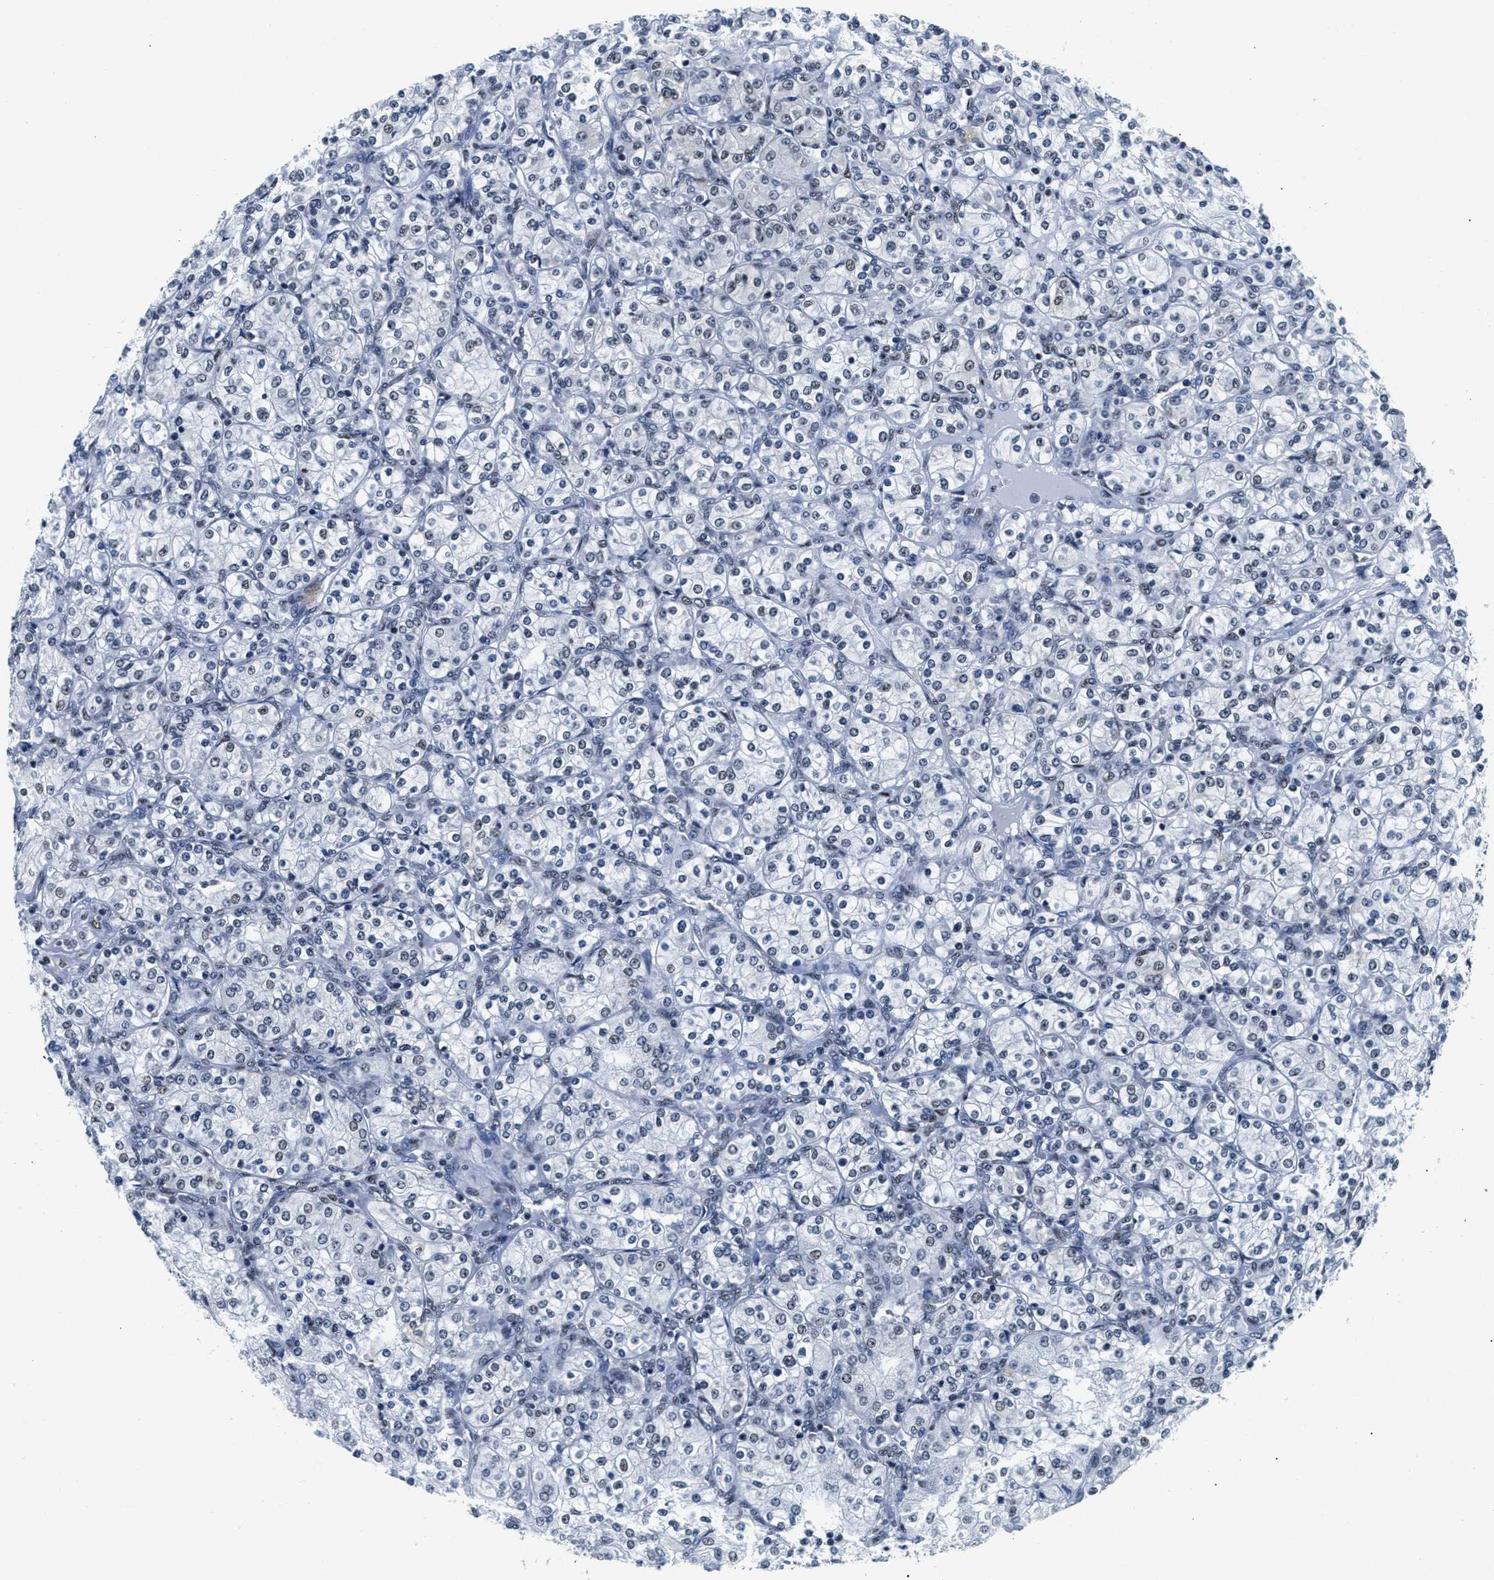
{"staining": {"intensity": "negative", "quantity": "none", "location": "none"}, "tissue": "renal cancer", "cell_type": "Tumor cells", "image_type": "cancer", "snomed": [{"axis": "morphology", "description": "Adenocarcinoma, NOS"}, {"axis": "topography", "description": "Kidney"}], "caption": "This is an IHC histopathology image of renal cancer (adenocarcinoma). There is no staining in tumor cells.", "gene": "RAD50", "patient": {"sex": "male", "age": 77}}